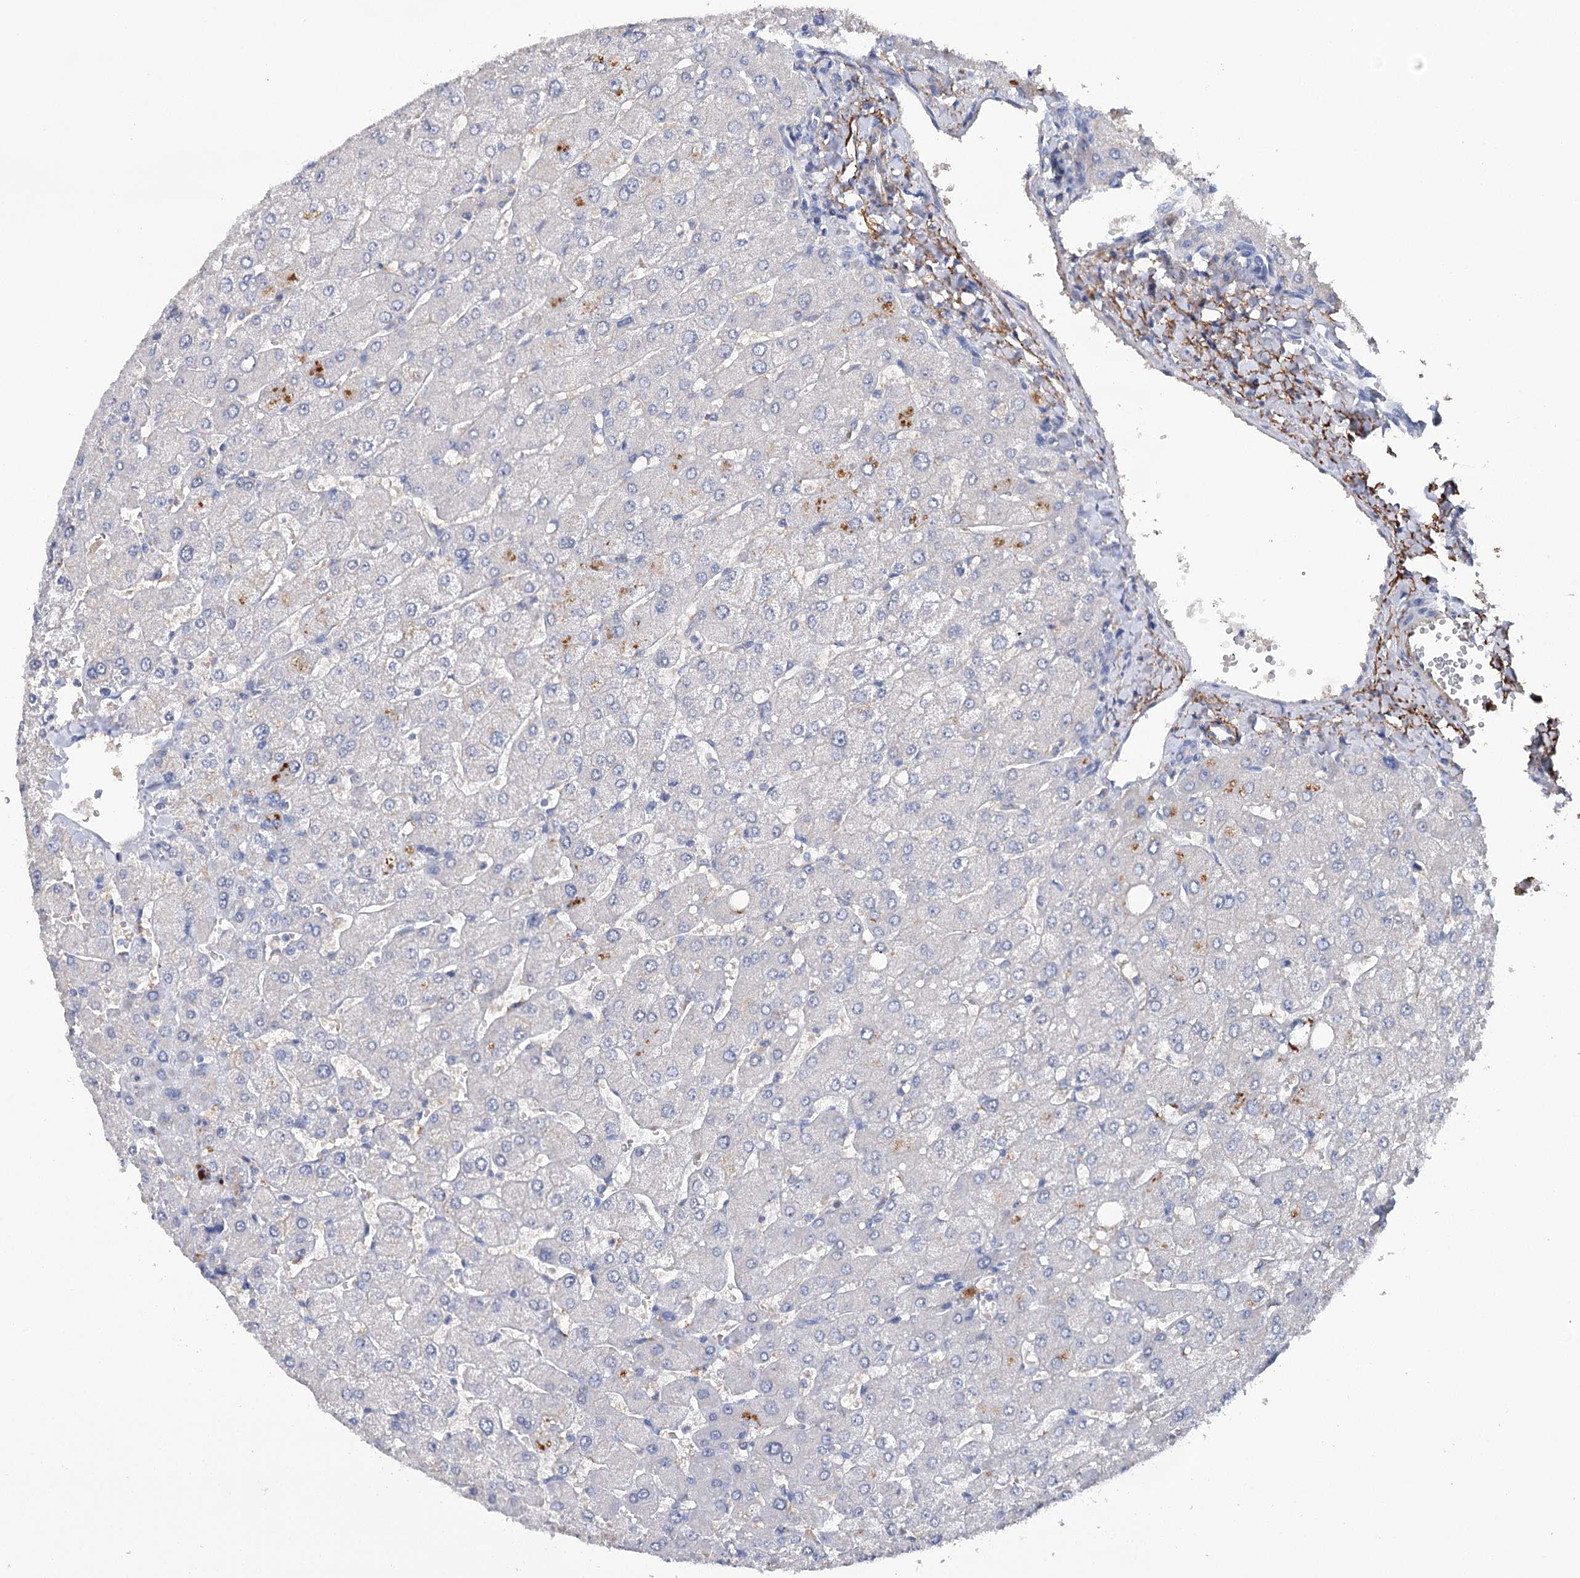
{"staining": {"intensity": "negative", "quantity": "none", "location": "none"}, "tissue": "liver", "cell_type": "Cholangiocytes", "image_type": "normal", "snomed": [{"axis": "morphology", "description": "Normal tissue, NOS"}, {"axis": "topography", "description": "Liver"}], "caption": "Protein analysis of benign liver demonstrates no significant expression in cholangiocytes. (DAB immunohistochemistry (IHC), high magnification).", "gene": "EPYC", "patient": {"sex": "male", "age": 55}}